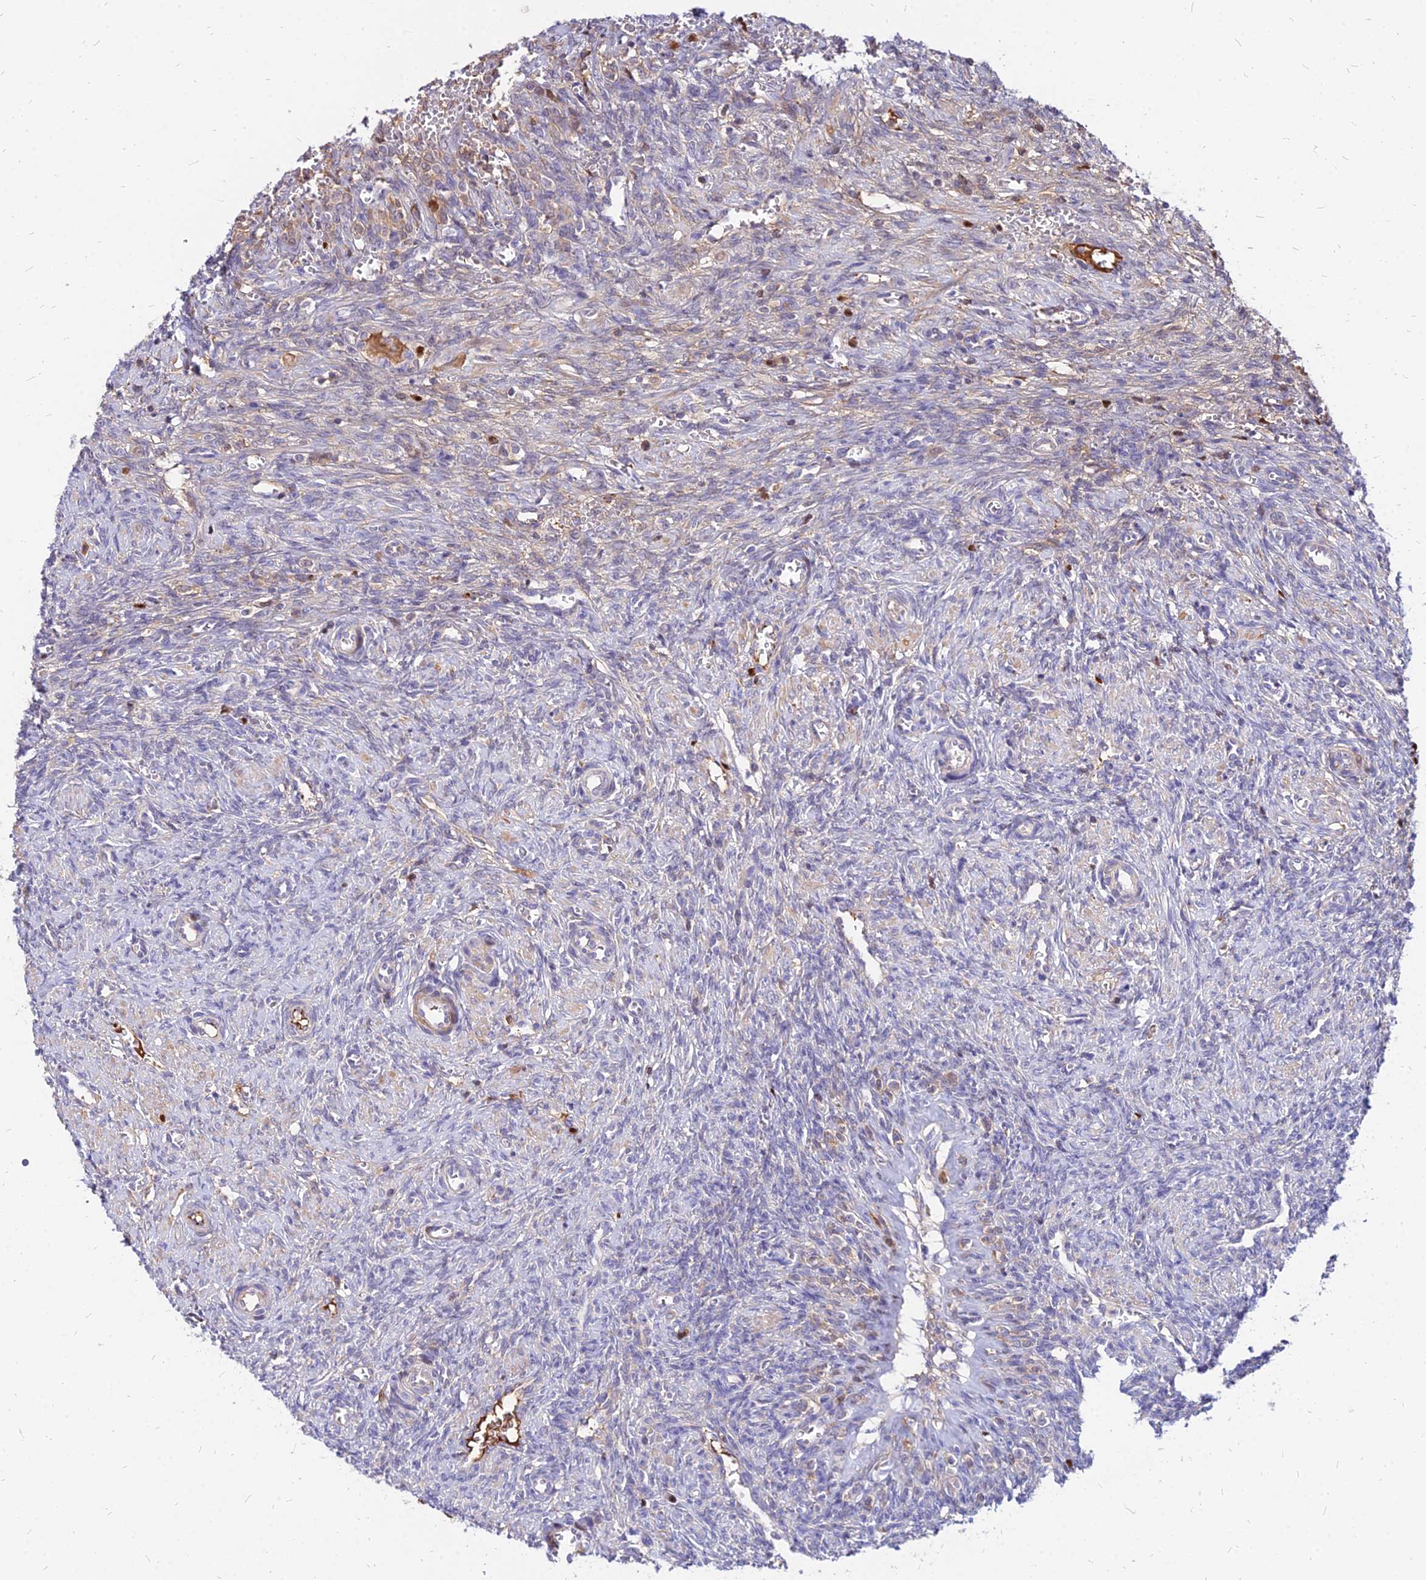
{"staining": {"intensity": "weak", "quantity": ">75%", "location": "cytoplasmic/membranous"}, "tissue": "ovary", "cell_type": "Follicle cells", "image_type": "normal", "snomed": [{"axis": "morphology", "description": "Normal tissue, NOS"}, {"axis": "topography", "description": "Ovary"}], "caption": "Weak cytoplasmic/membranous staining is identified in approximately >75% of follicle cells in benign ovary.", "gene": "ACSM6", "patient": {"sex": "female", "age": 41}}